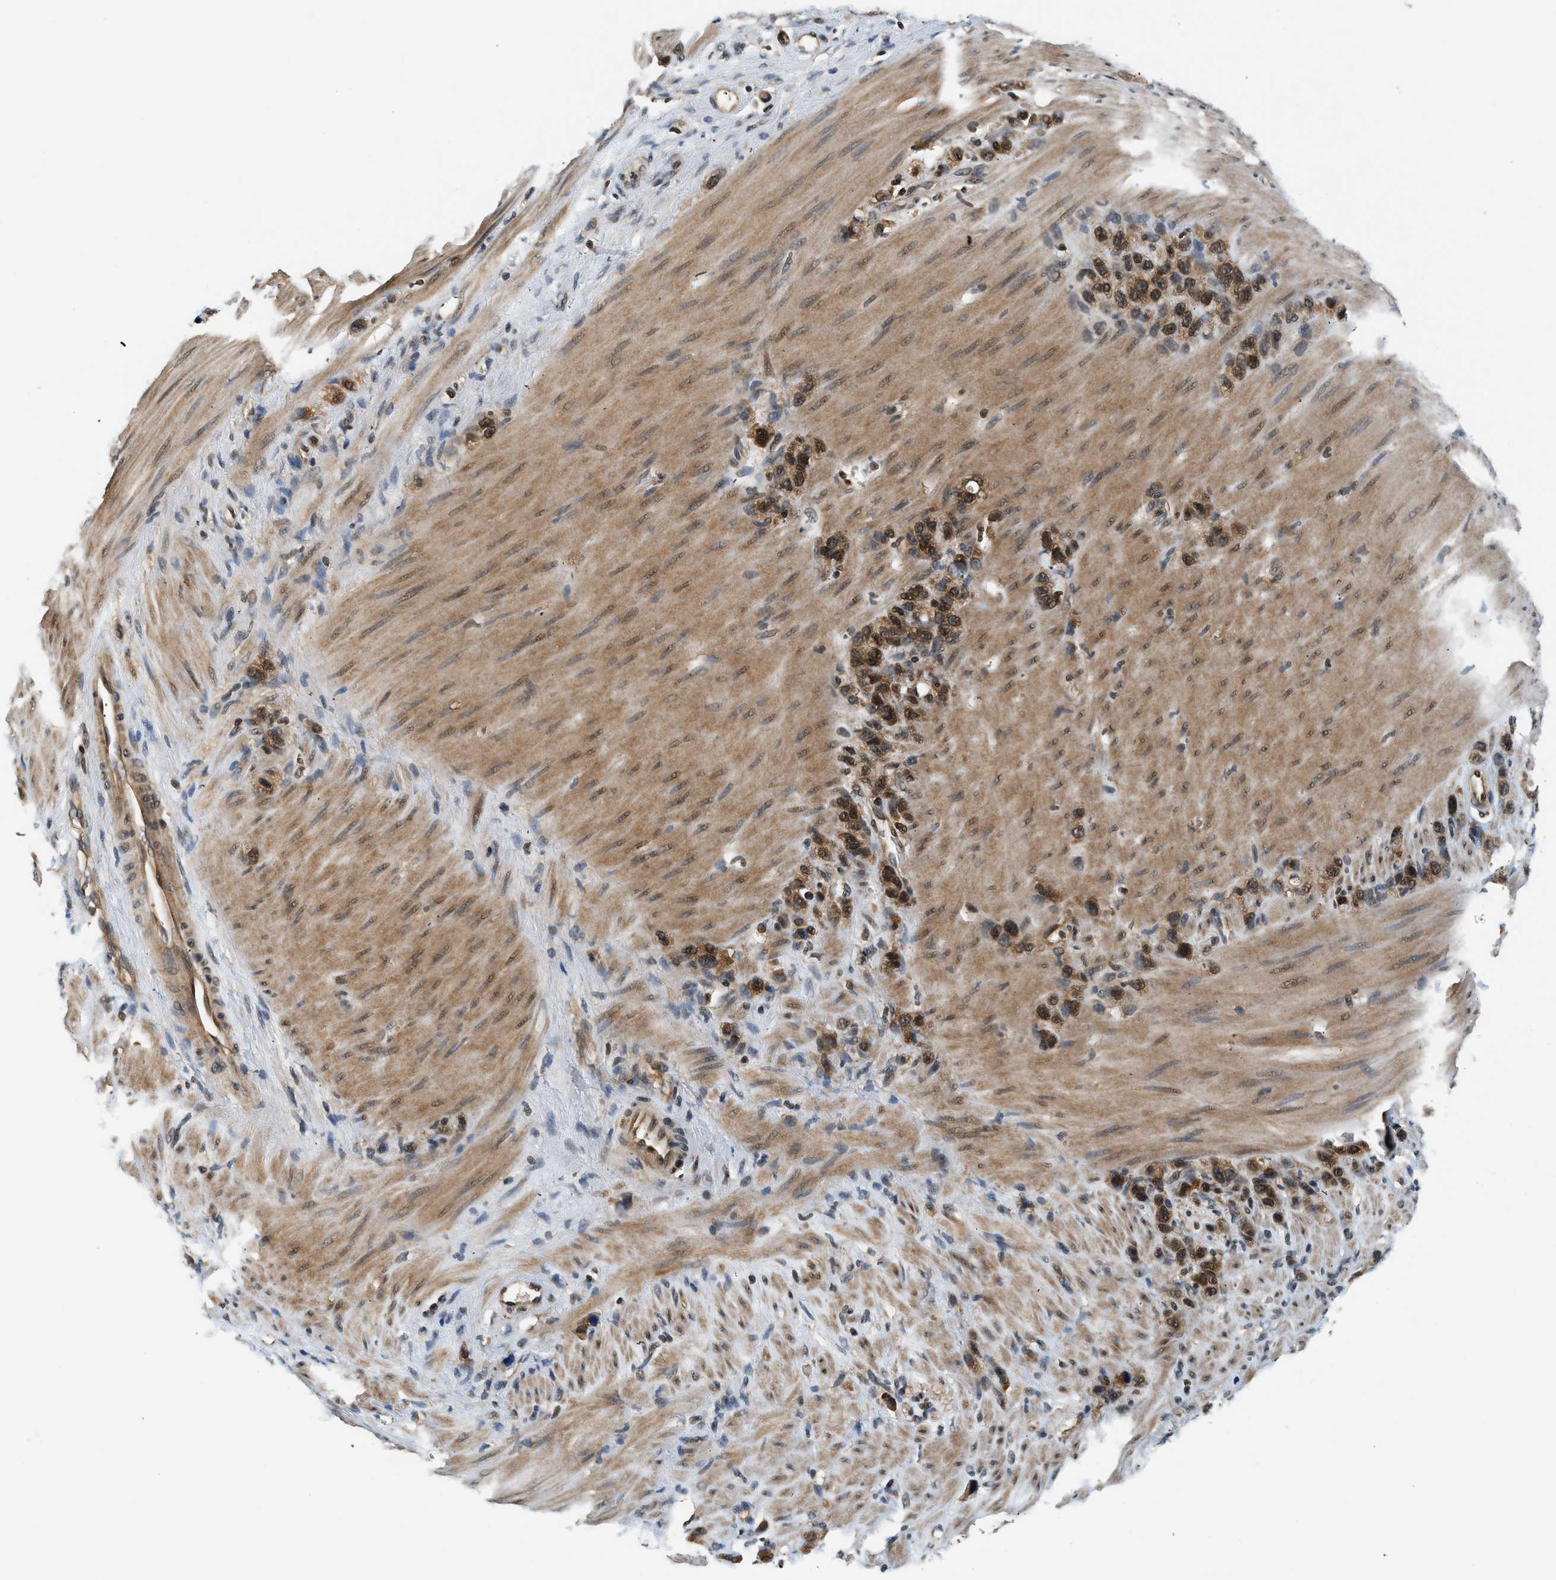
{"staining": {"intensity": "strong", "quantity": ">75%", "location": "cytoplasmic/membranous,nuclear"}, "tissue": "stomach cancer", "cell_type": "Tumor cells", "image_type": "cancer", "snomed": [{"axis": "morphology", "description": "Adenocarcinoma, NOS"}, {"axis": "morphology", "description": "Adenocarcinoma, High grade"}, {"axis": "topography", "description": "Stomach, upper"}, {"axis": "topography", "description": "Stomach, lower"}], "caption": "Strong cytoplasmic/membranous and nuclear positivity for a protein is identified in approximately >75% of tumor cells of high-grade adenocarcinoma (stomach) using immunohistochemistry.", "gene": "PSMD3", "patient": {"sex": "female", "age": 65}}